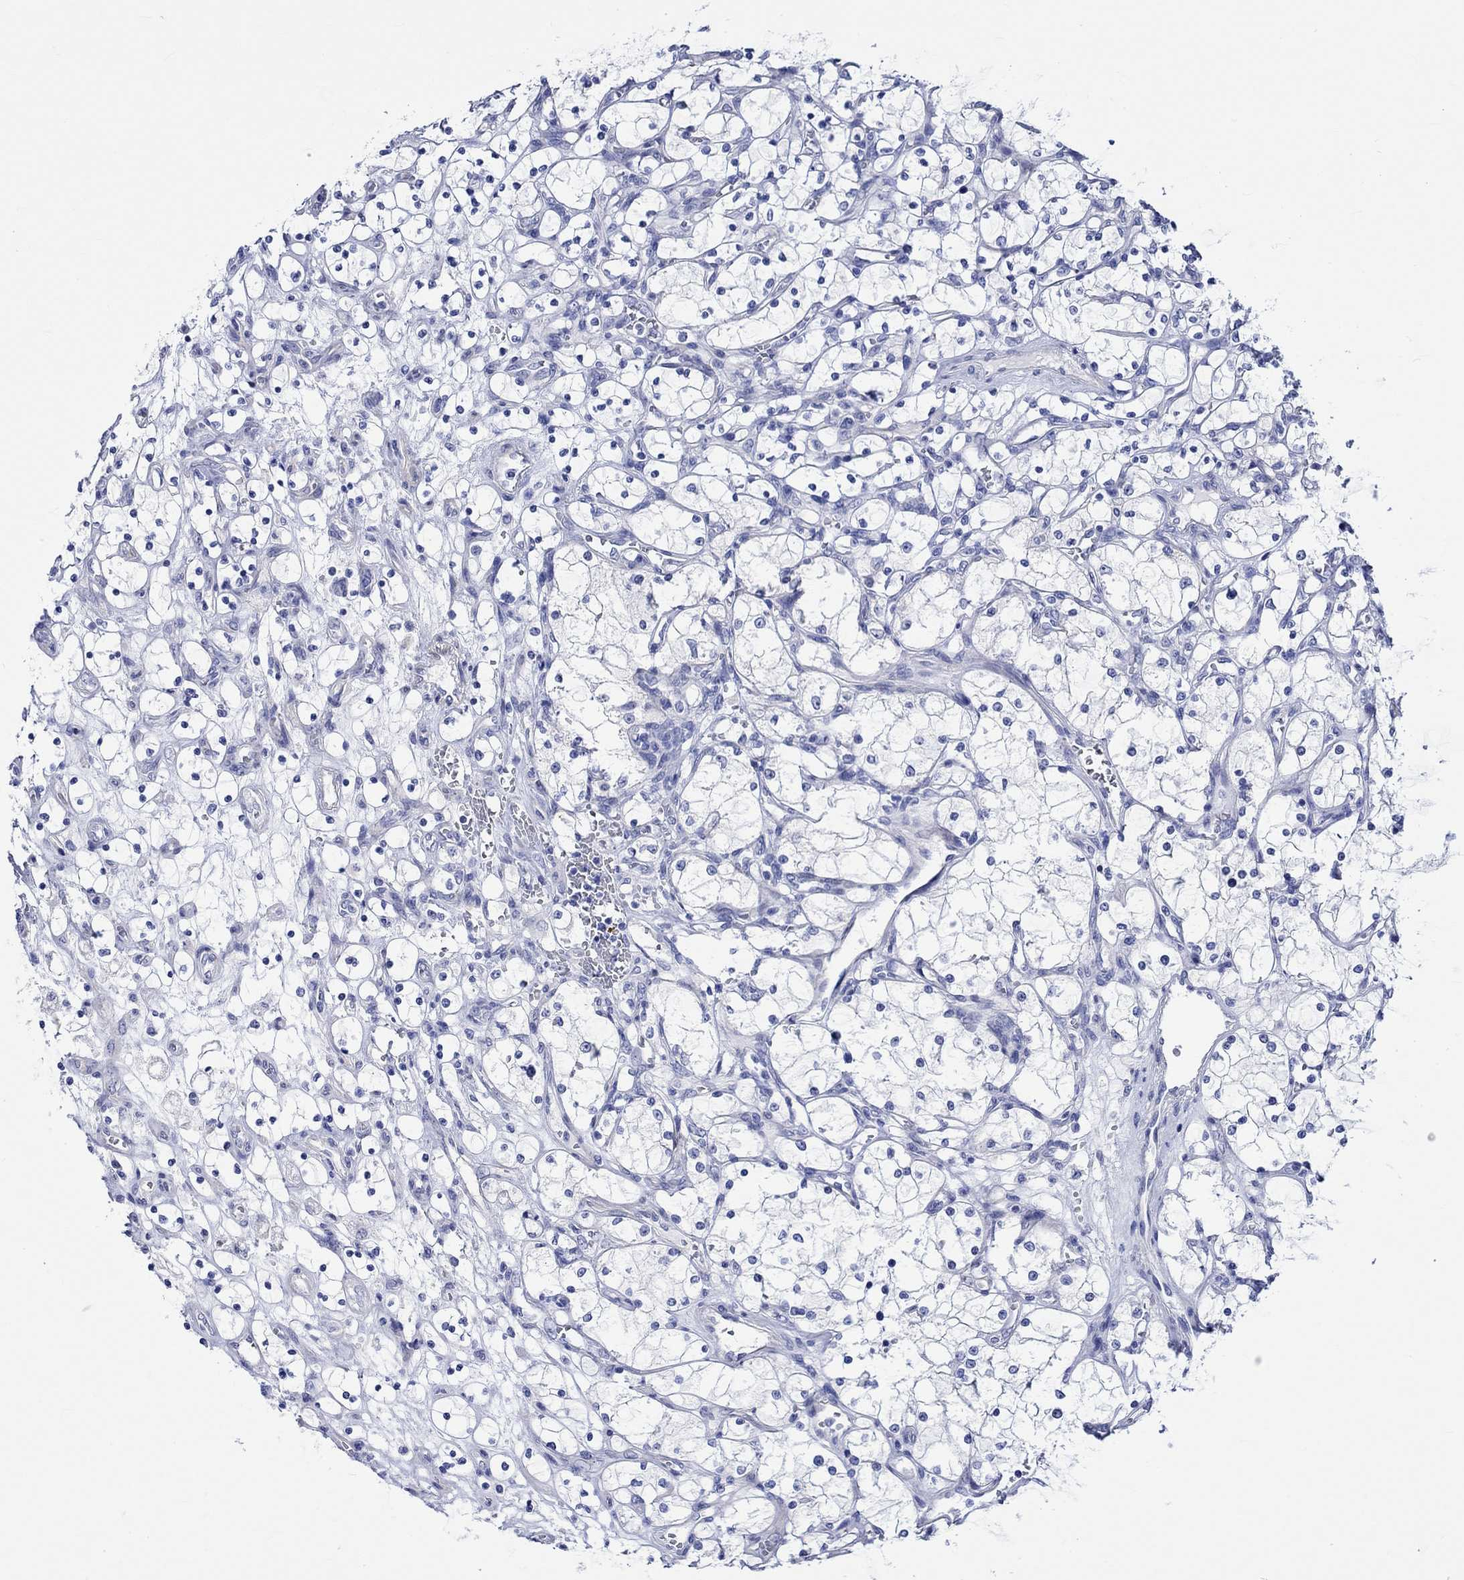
{"staining": {"intensity": "negative", "quantity": "none", "location": "none"}, "tissue": "renal cancer", "cell_type": "Tumor cells", "image_type": "cancer", "snomed": [{"axis": "morphology", "description": "Adenocarcinoma, NOS"}, {"axis": "topography", "description": "Kidney"}], "caption": "Protein analysis of adenocarcinoma (renal) exhibits no significant staining in tumor cells.", "gene": "HARBI1", "patient": {"sex": "female", "age": 69}}